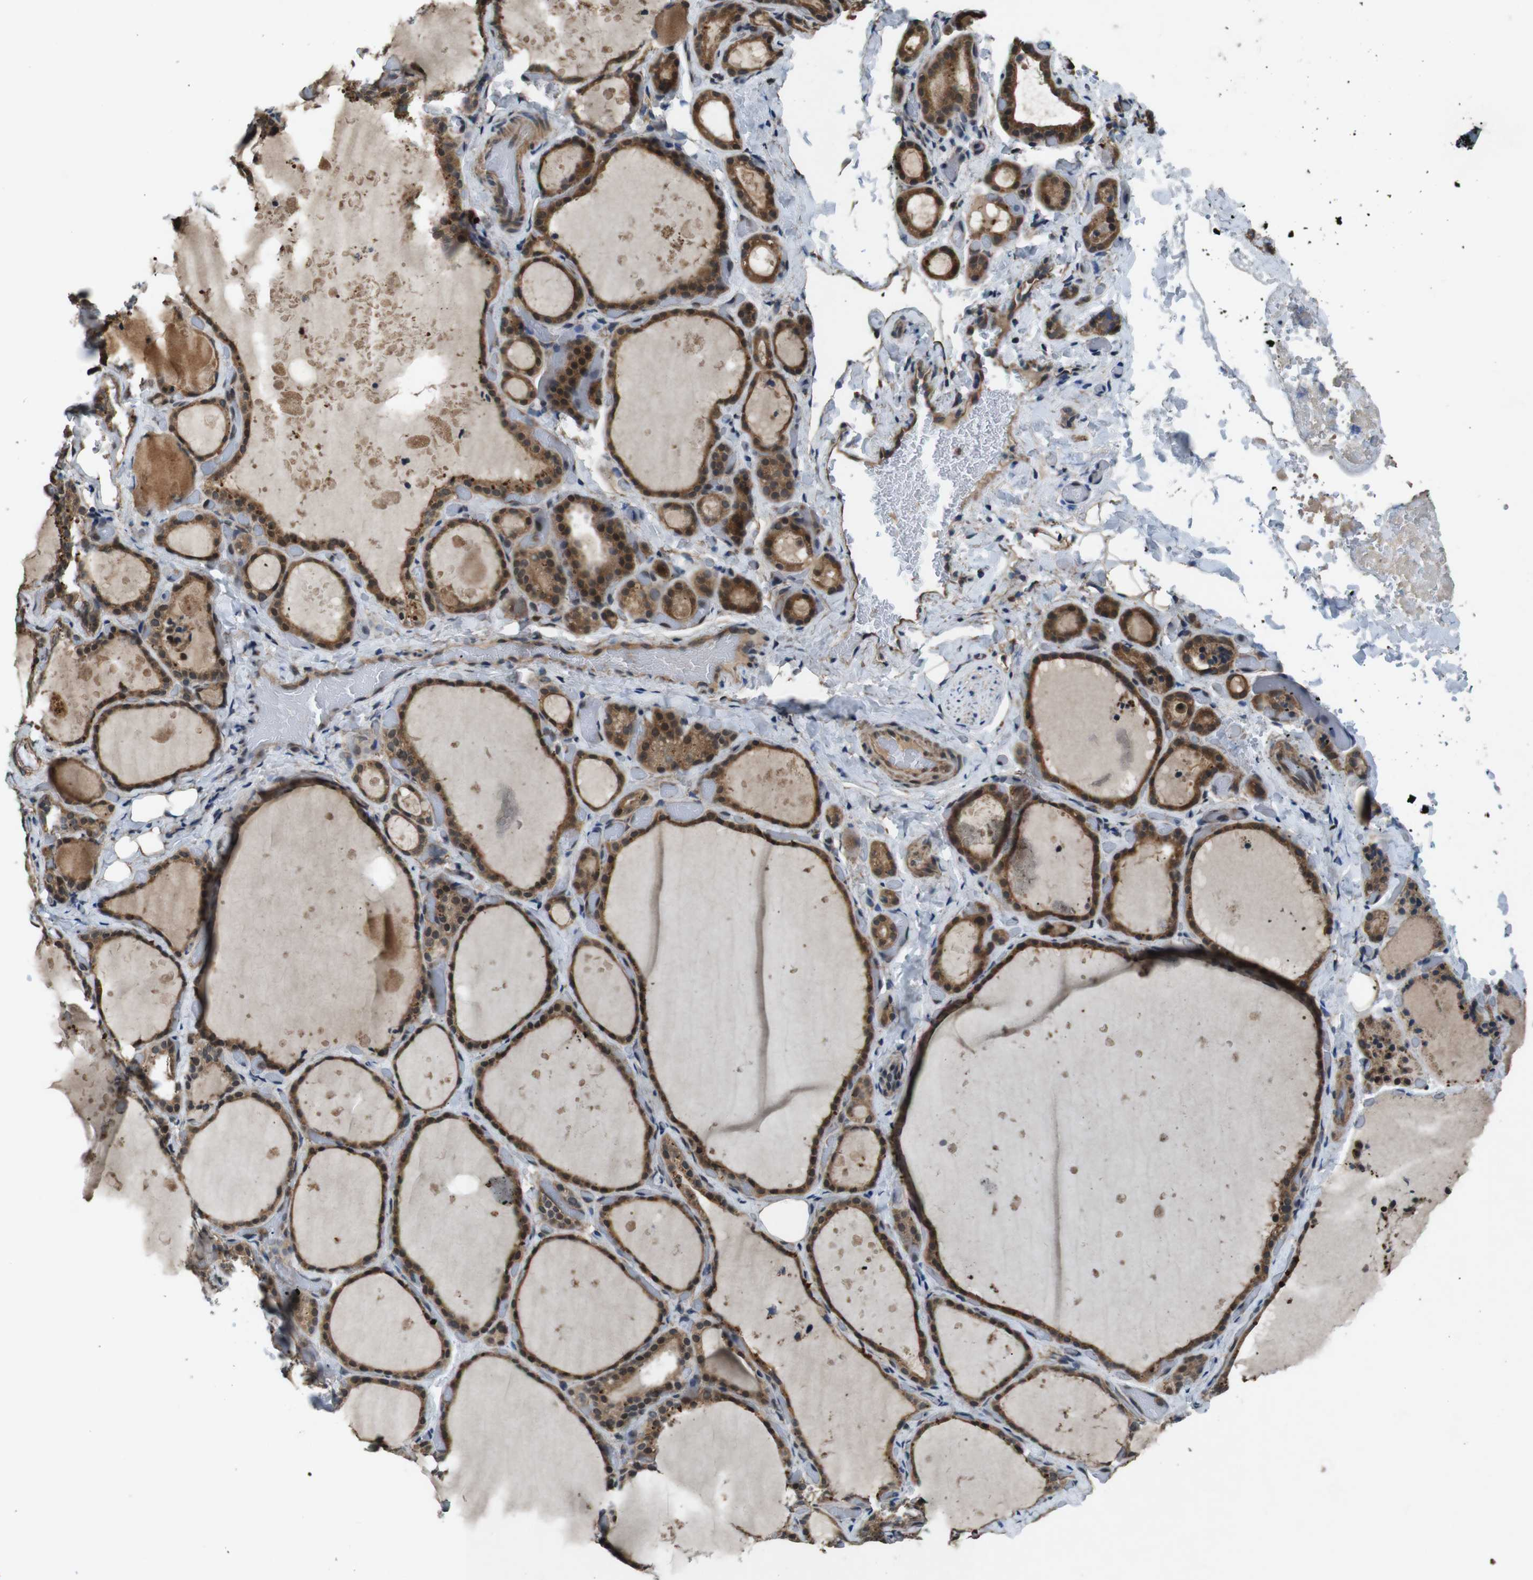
{"staining": {"intensity": "moderate", "quantity": ">75%", "location": "cytoplasmic/membranous,nuclear"}, "tissue": "thyroid gland", "cell_type": "Glandular cells", "image_type": "normal", "snomed": [{"axis": "morphology", "description": "Normal tissue, NOS"}, {"axis": "topography", "description": "Thyroid gland"}], "caption": "Thyroid gland was stained to show a protein in brown. There is medium levels of moderate cytoplasmic/membranous,nuclear expression in about >75% of glandular cells. The staining was performed using DAB to visualize the protein expression in brown, while the nuclei were stained in blue with hematoxylin (Magnification: 20x).", "gene": "SOCS1", "patient": {"sex": "female", "age": 44}}